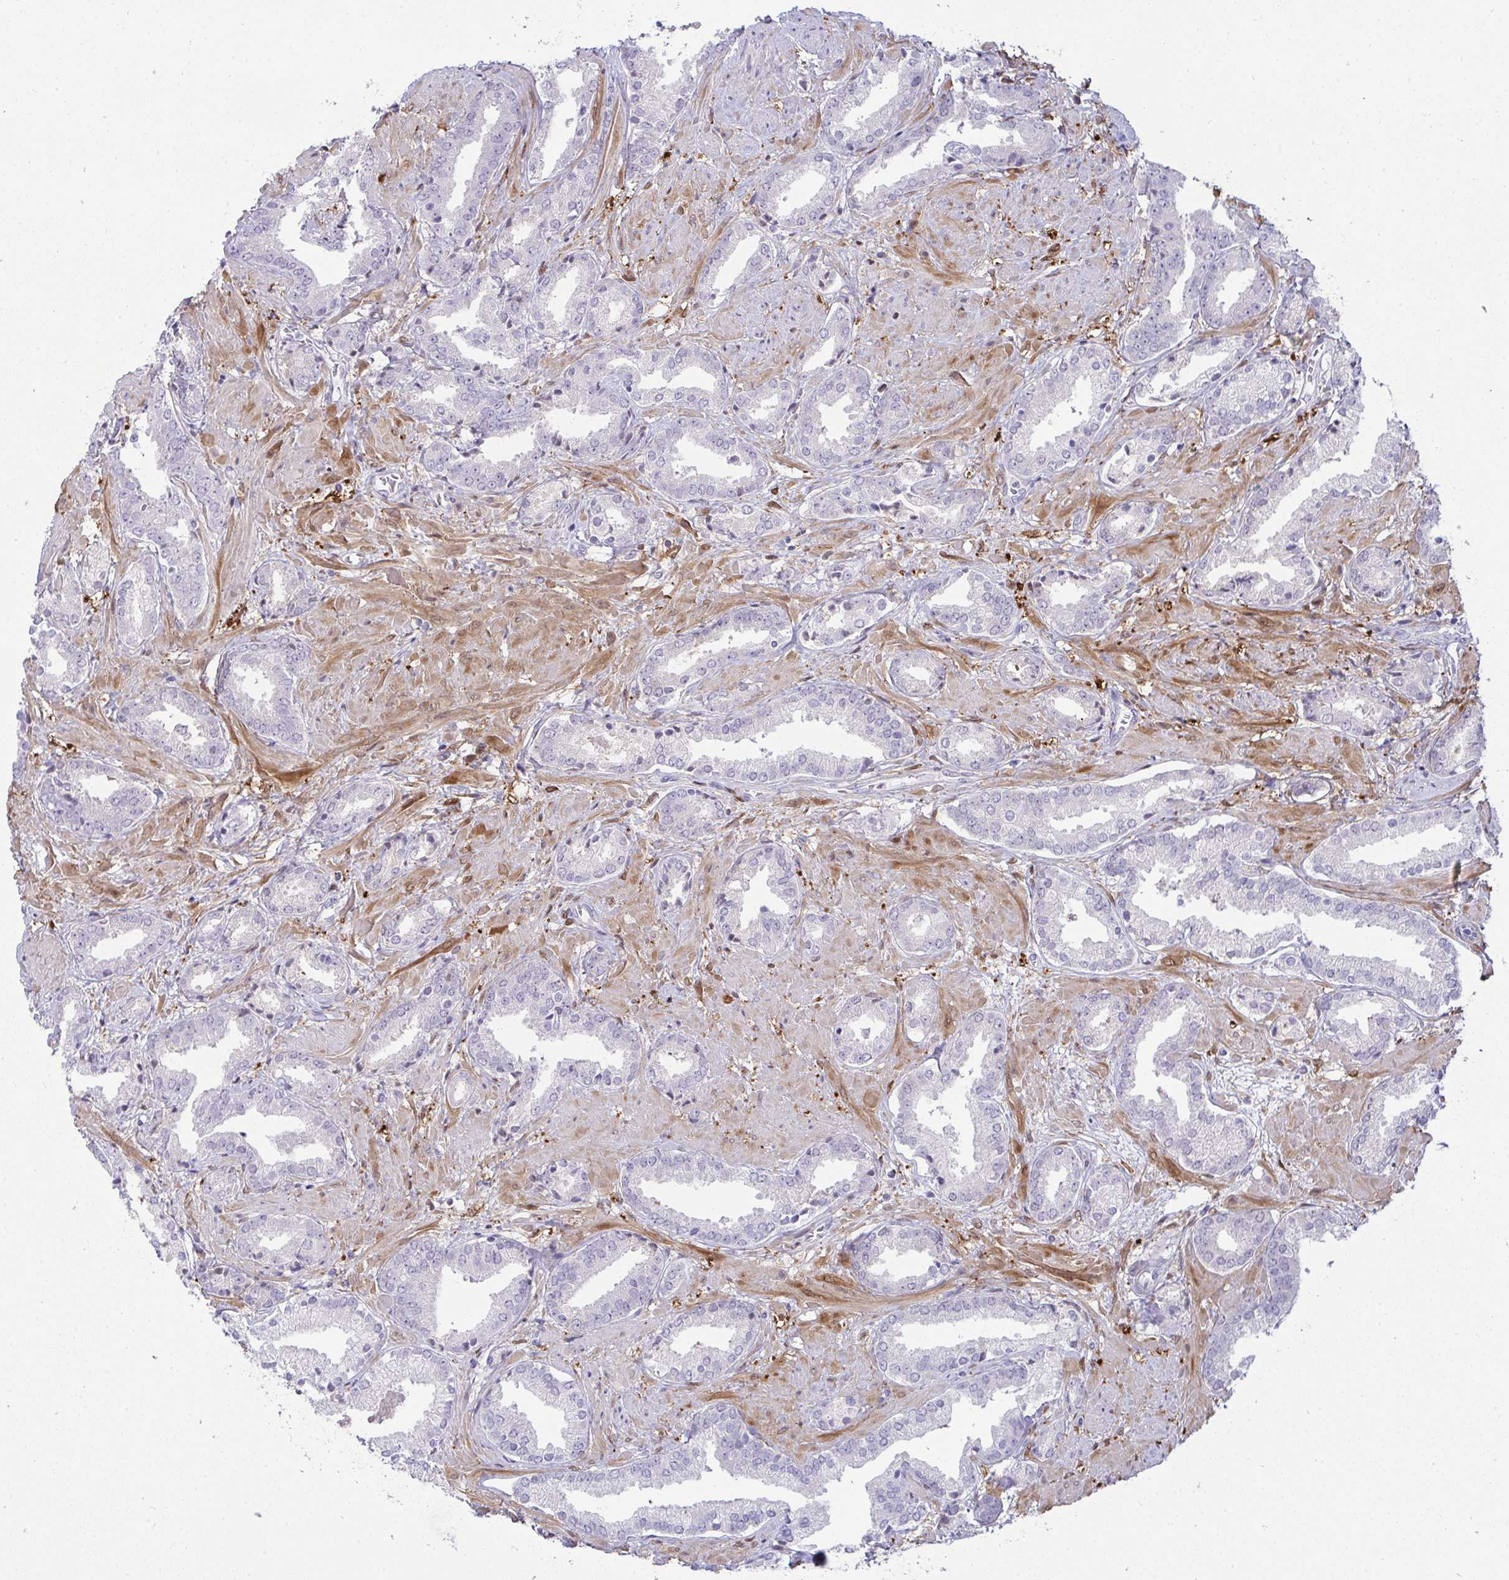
{"staining": {"intensity": "negative", "quantity": "none", "location": "none"}, "tissue": "prostate cancer", "cell_type": "Tumor cells", "image_type": "cancer", "snomed": [{"axis": "morphology", "description": "Adenocarcinoma, High grade"}, {"axis": "topography", "description": "Prostate"}], "caption": "The micrograph exhibits no staining of tumor cells in prostate cancer. The staining was performed using DAB (3,3'-diaminobenzidine) to visualize the protein expression in brown, while the nuclei were stained in blue with hematoxylin (Magnification: 20x).", "gene": "HSPB6", "patient": {"sex": "male", "age": 56}}